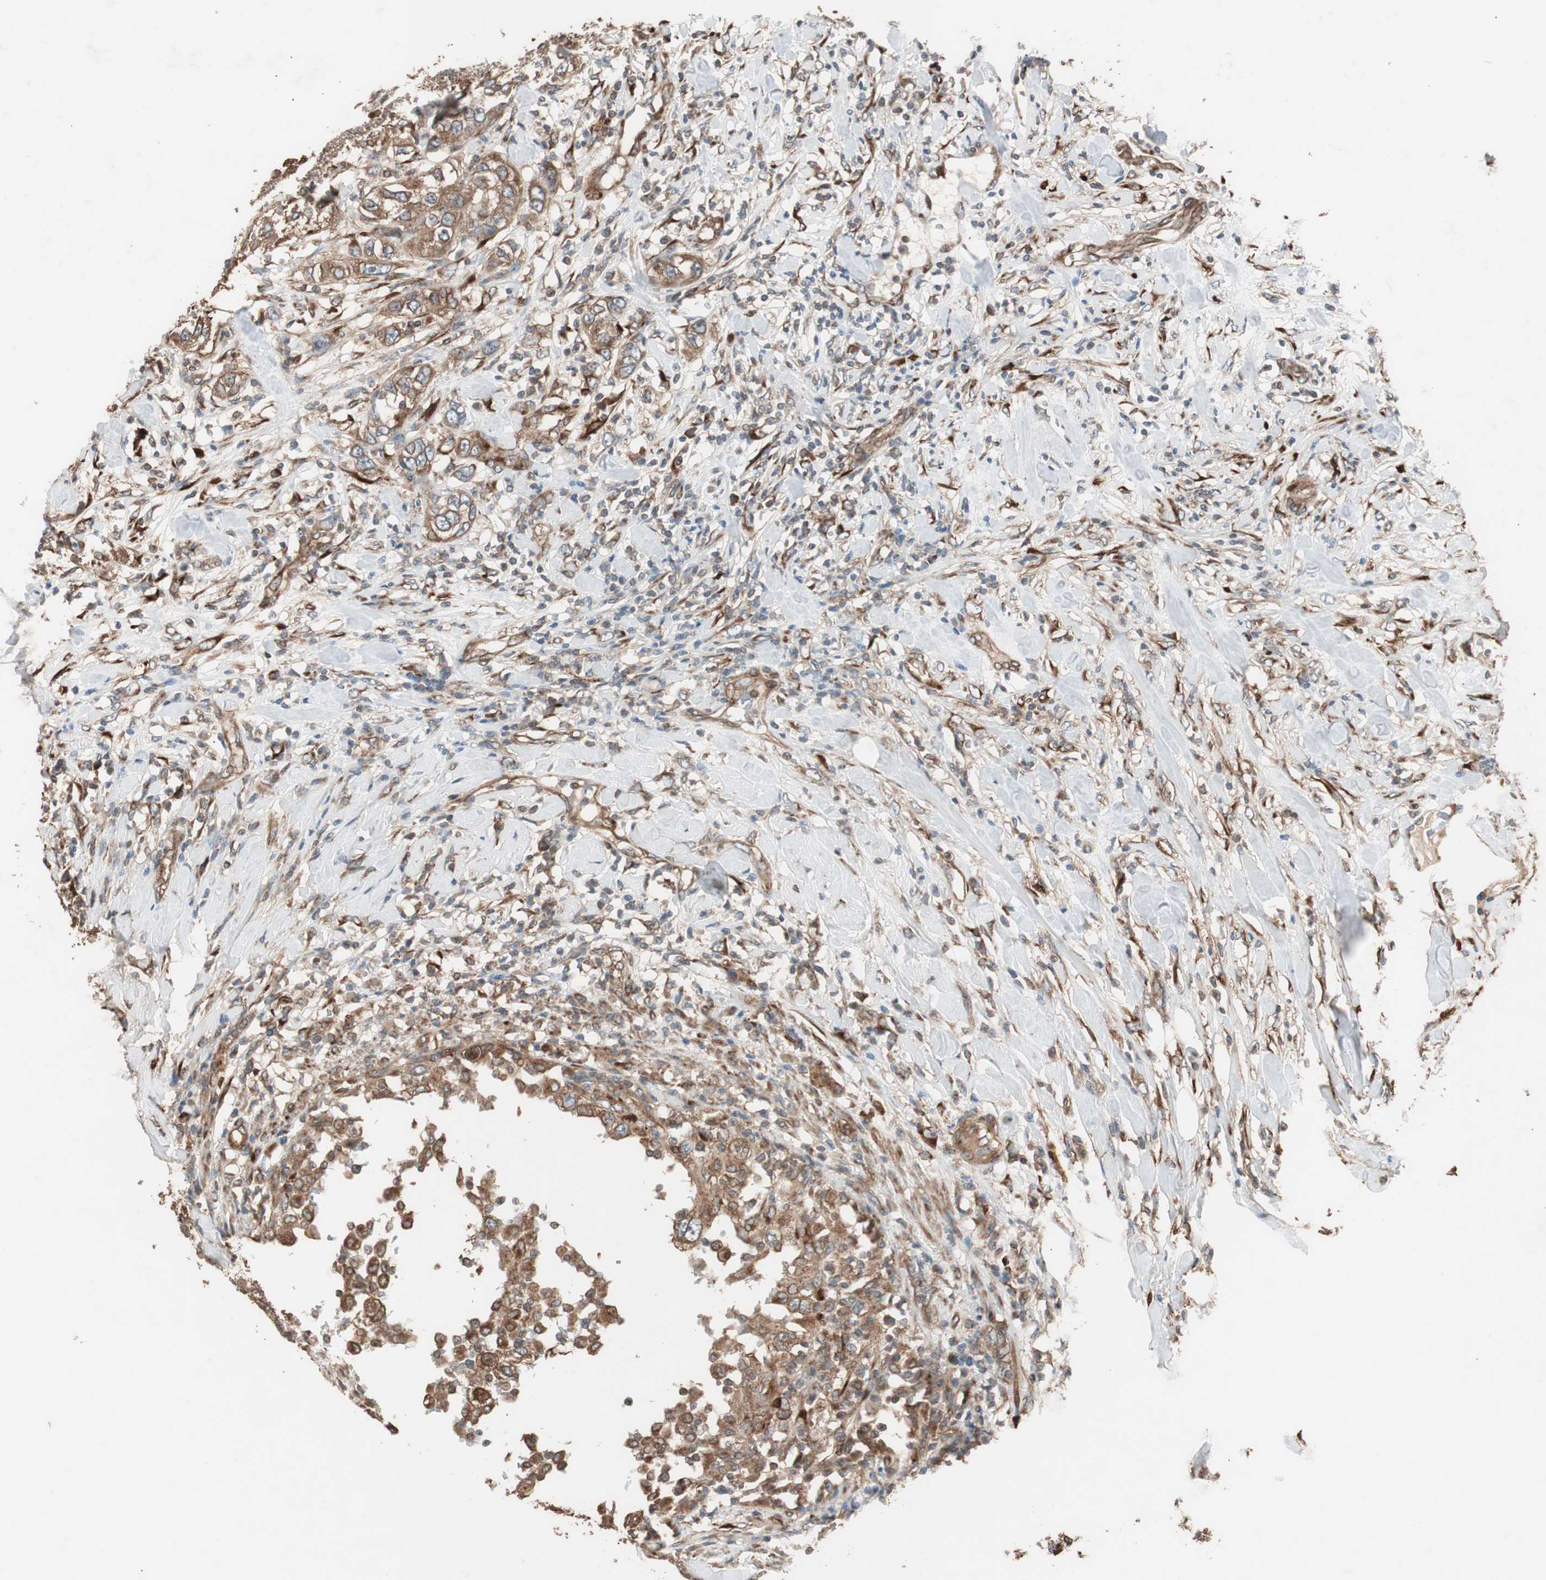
{"staining": {"intensity": "moderate", "quantity": ">75%", "location": "cytoplasmic/membranous"}, "tissue": "urothelial cancer", "cell_type": "Tumor cells", "image_type": "cancer", "snomed": [{"axis": "morphology", "description": "Urothelial carcinoma, High grade"}, {"axis": "topography", "description": "Urinary bladder"}], "caption": "Urothelial cancer tissue shows moderate cytoplasmic/membranous staining in approximately >75% of tumor cells The protein is stained brown, and the nuclei are stained in blue (DAB IHC with brightfield microscopy, high magnification).", "gene": "LZTS1", "patient": {"sex": "female", "age": 80}}